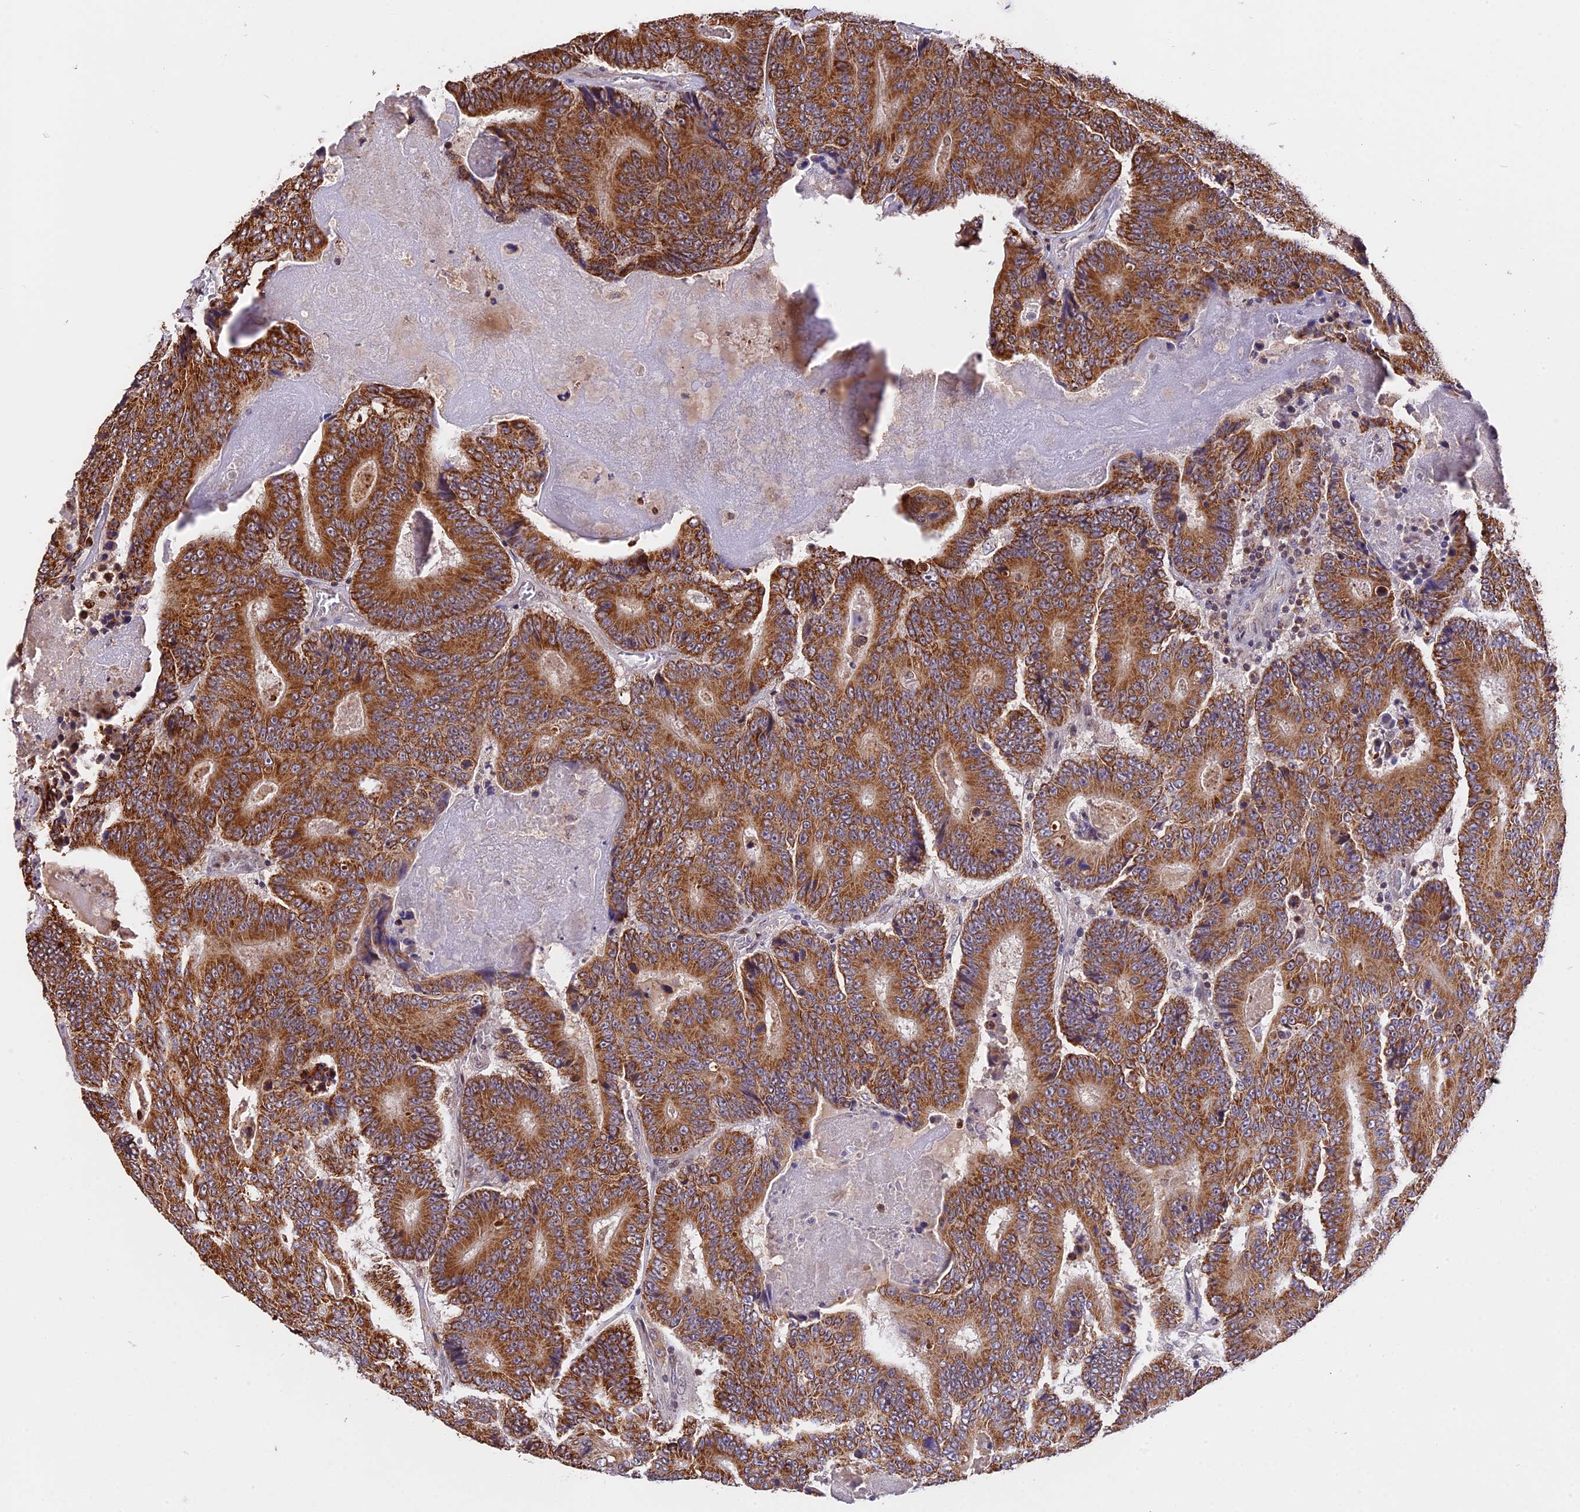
{"staining": {"intensity": "strong", "quantity": ">75%", "location": "cytoplasmic/membranous"}, "tissue": "colorectal cancer", "cell_type": "Tumor cells", "image_type": "cancer", "snomed": [{"axis": "morphology", "description": "Adenocarcinoma, NOS"}, {"axis": "topography", "description": "Colon"}], "caption": "High-magnification brightfield microscopy of colorectal cancer (adenocarcinoma) stained with DAB (brown) and counterstained with hematoxylin (blue). tumor cells exhibit strong cytoplasmic/membranous staining is present in approximately>75% of cells.", "gene": "RERGL", "patient": {"sex": "male", "age": 83}}